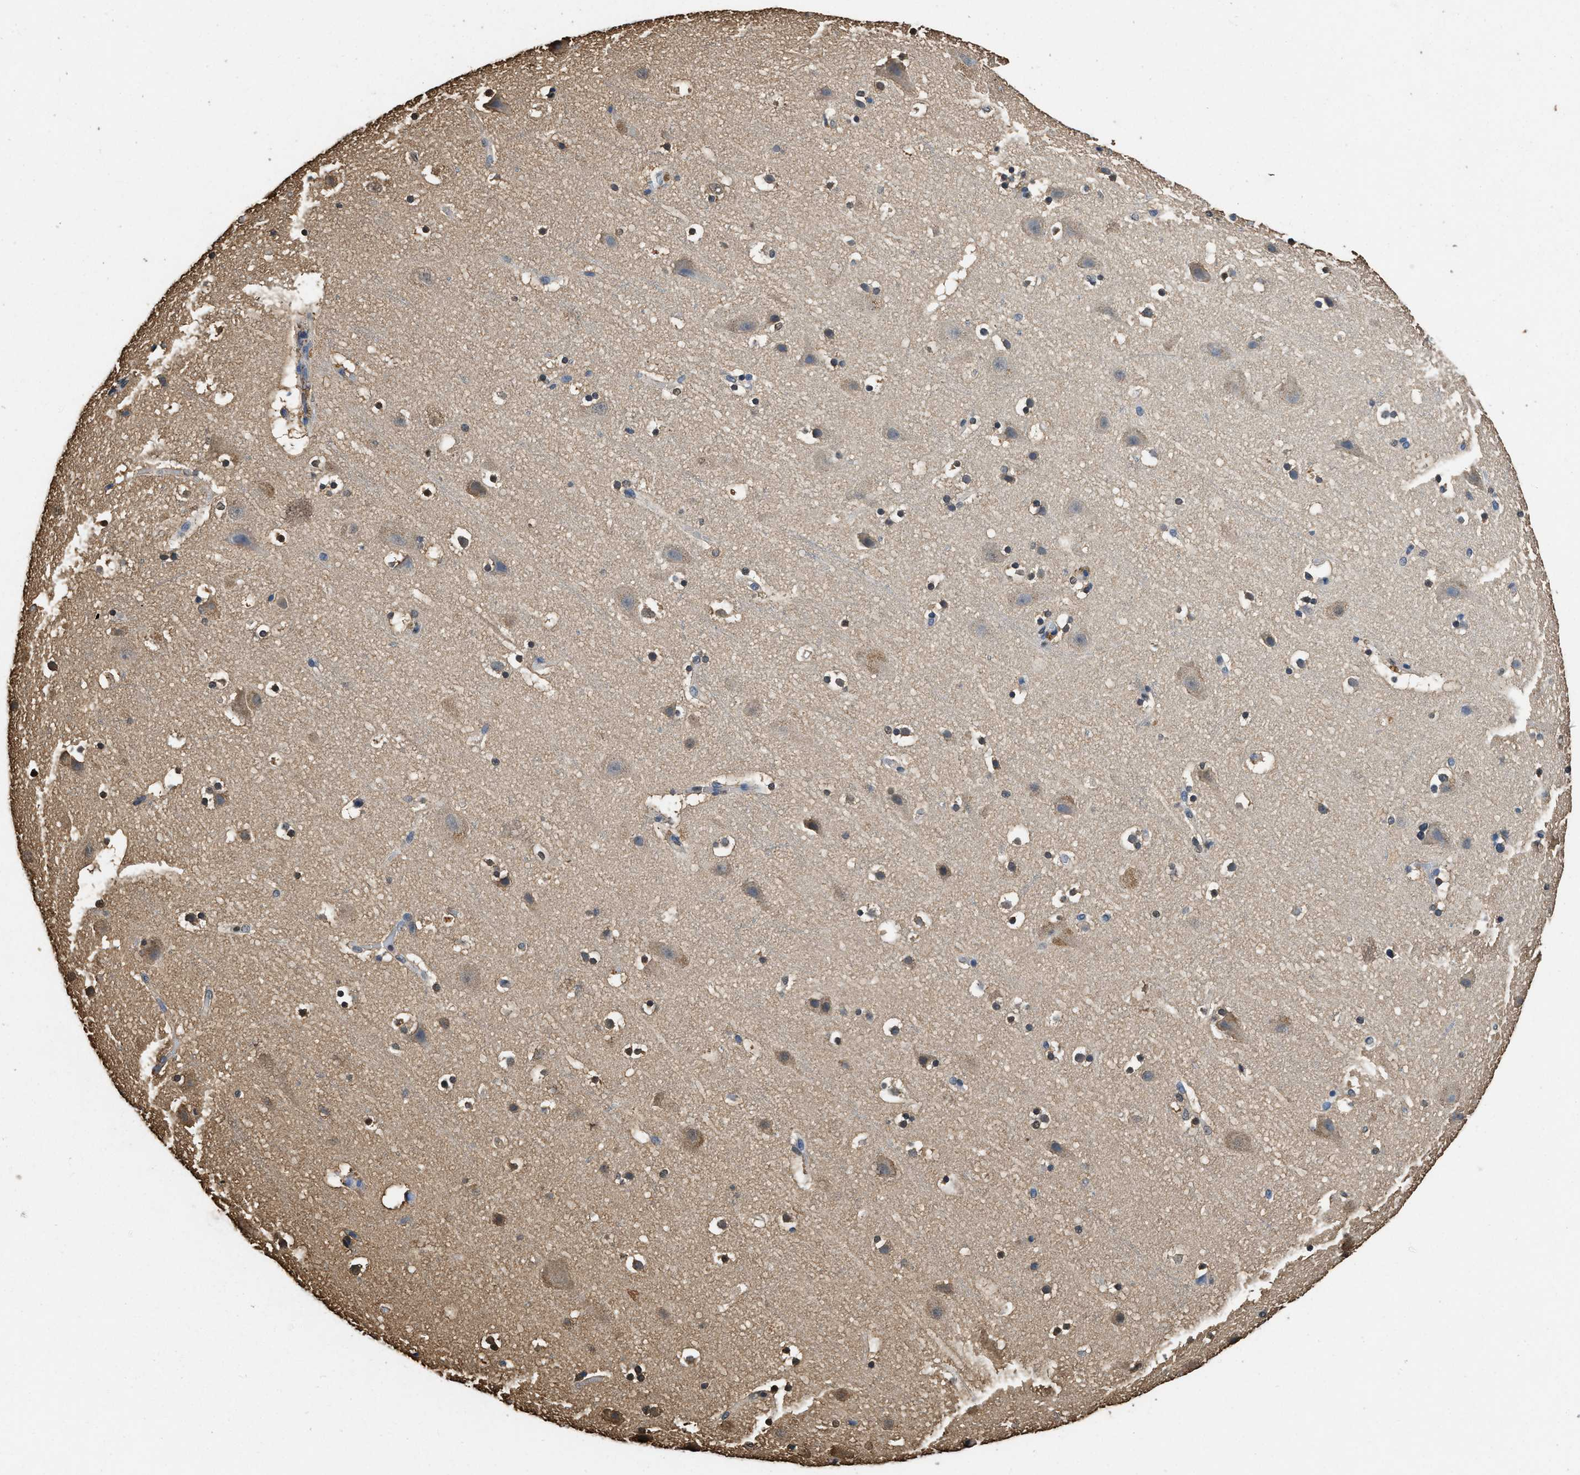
{"staining": {"intensity": "negative", "quantity": "none", "location": "none"}, "tissue": "cerebral cortex", "cell_type": "Endothelial cells", "image_type": "normal", "snomed": [{"axis": "morphology", "description": "Normal tissue, NOS"}, {"axis": "topography", "description": "Cerebral cortex"}], "caption": "DAB immunohistochemical staining of unremarkable human cerebral cortex exhibits no significant expression in endothelial cells. (DAB immunohistochemistry (IHC) visualized using brightfield microscopy, high magnification).", "gene": "GAPDH", "patient": {"sex": "male", "age": 45}}